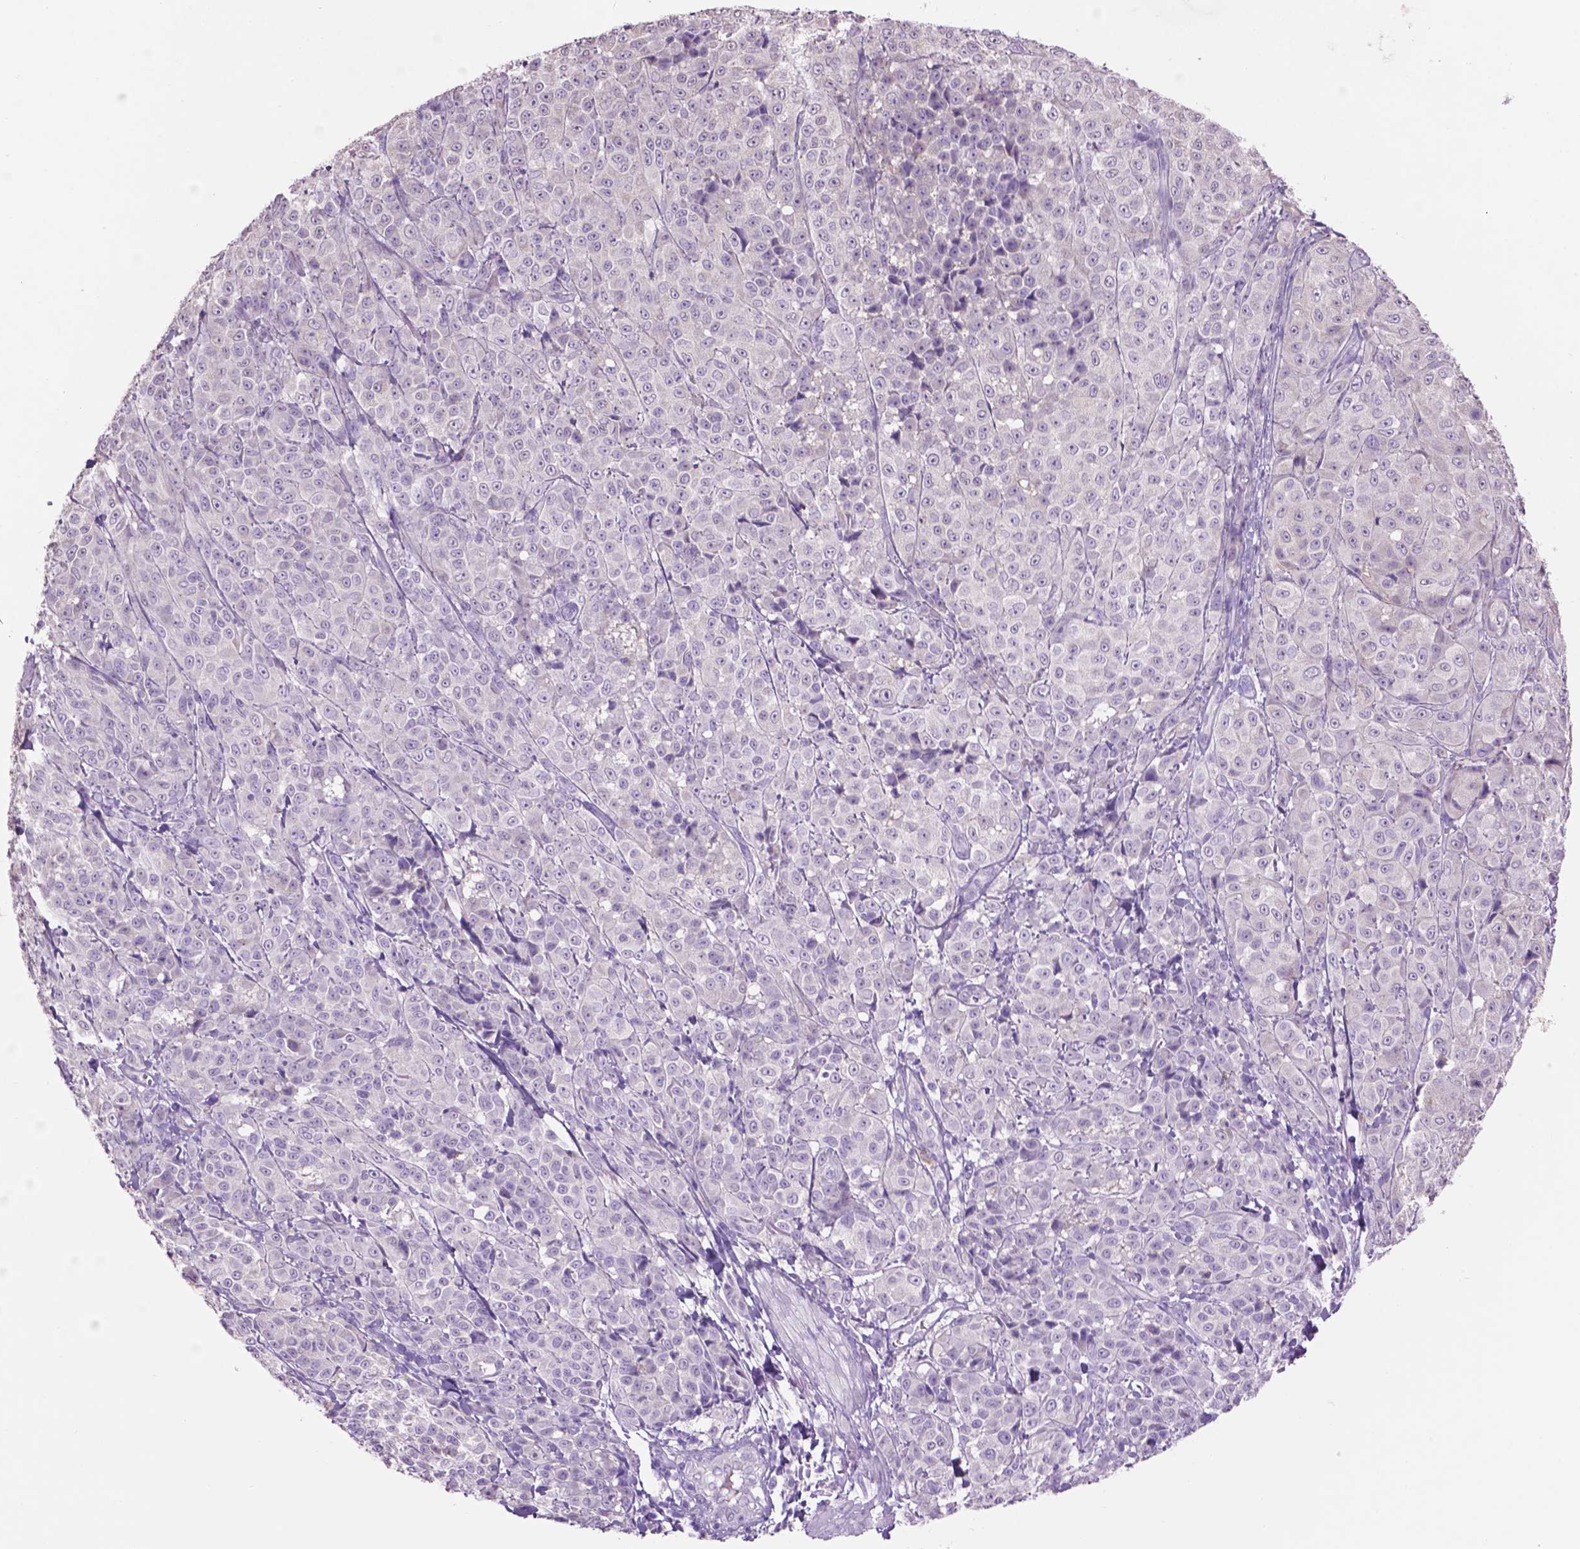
{"staining": {"intensity": "negative", "quantity": "none", "location": "none"}, "tissue": "melanoma", "cell_type": "Tumor cells", "image_type": "cancer", "snomed": [{"axis": "morphology", "description": "Malignant melanoma, NOS"}, {"axis": "topography", "description": "Skin"}], "caption": "A photomicrograph of human melanoma is negative for staining in tumor cells. (DAB (3,3'-diaminobenzidine) IHC visualized using brightfield microscopy, high magnification).", "gene": "CRYBA4", "patient": {"sex": "male", "age": 89}}